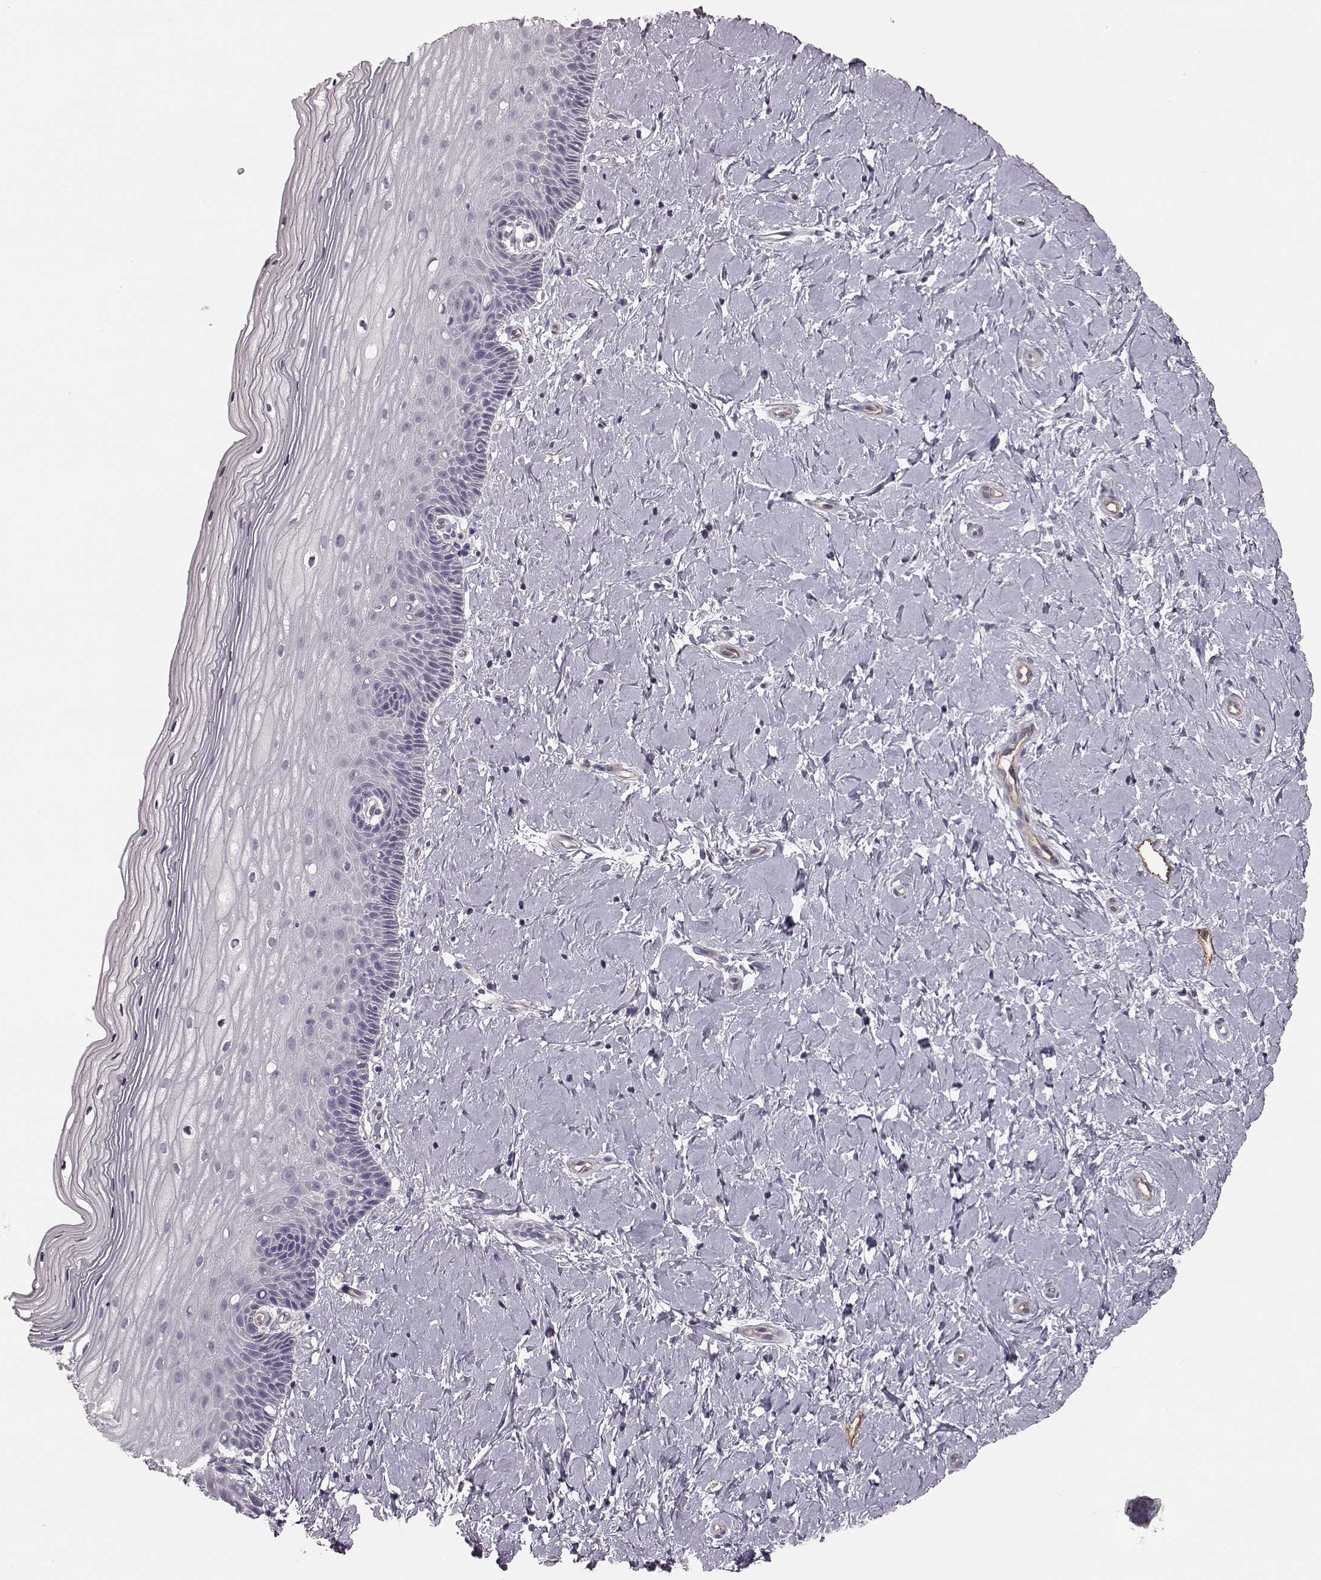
{"staining": {"intensity": "negative", "quantity": "none", "location": "none"}, "tissue": "cervix", "cell_type": "Glandular cells", "image_type": "normal", "snomed": [{"axis": "morphology", "description": "Normal tissue, NOS"}, {"axis": "topography", "description": "Cervix"}], "caption": "Benign cervix was stained to show a protein in brown. There is no significant positivity in glandular cells. The staining was performed using DAB to visualize the protein expression in brown, while the nuclei were stained in blue with hematoxylin (Magnification: 20x).", "gene": "EIF4E1B", "patient": {"sex": "female", "age": 37}}